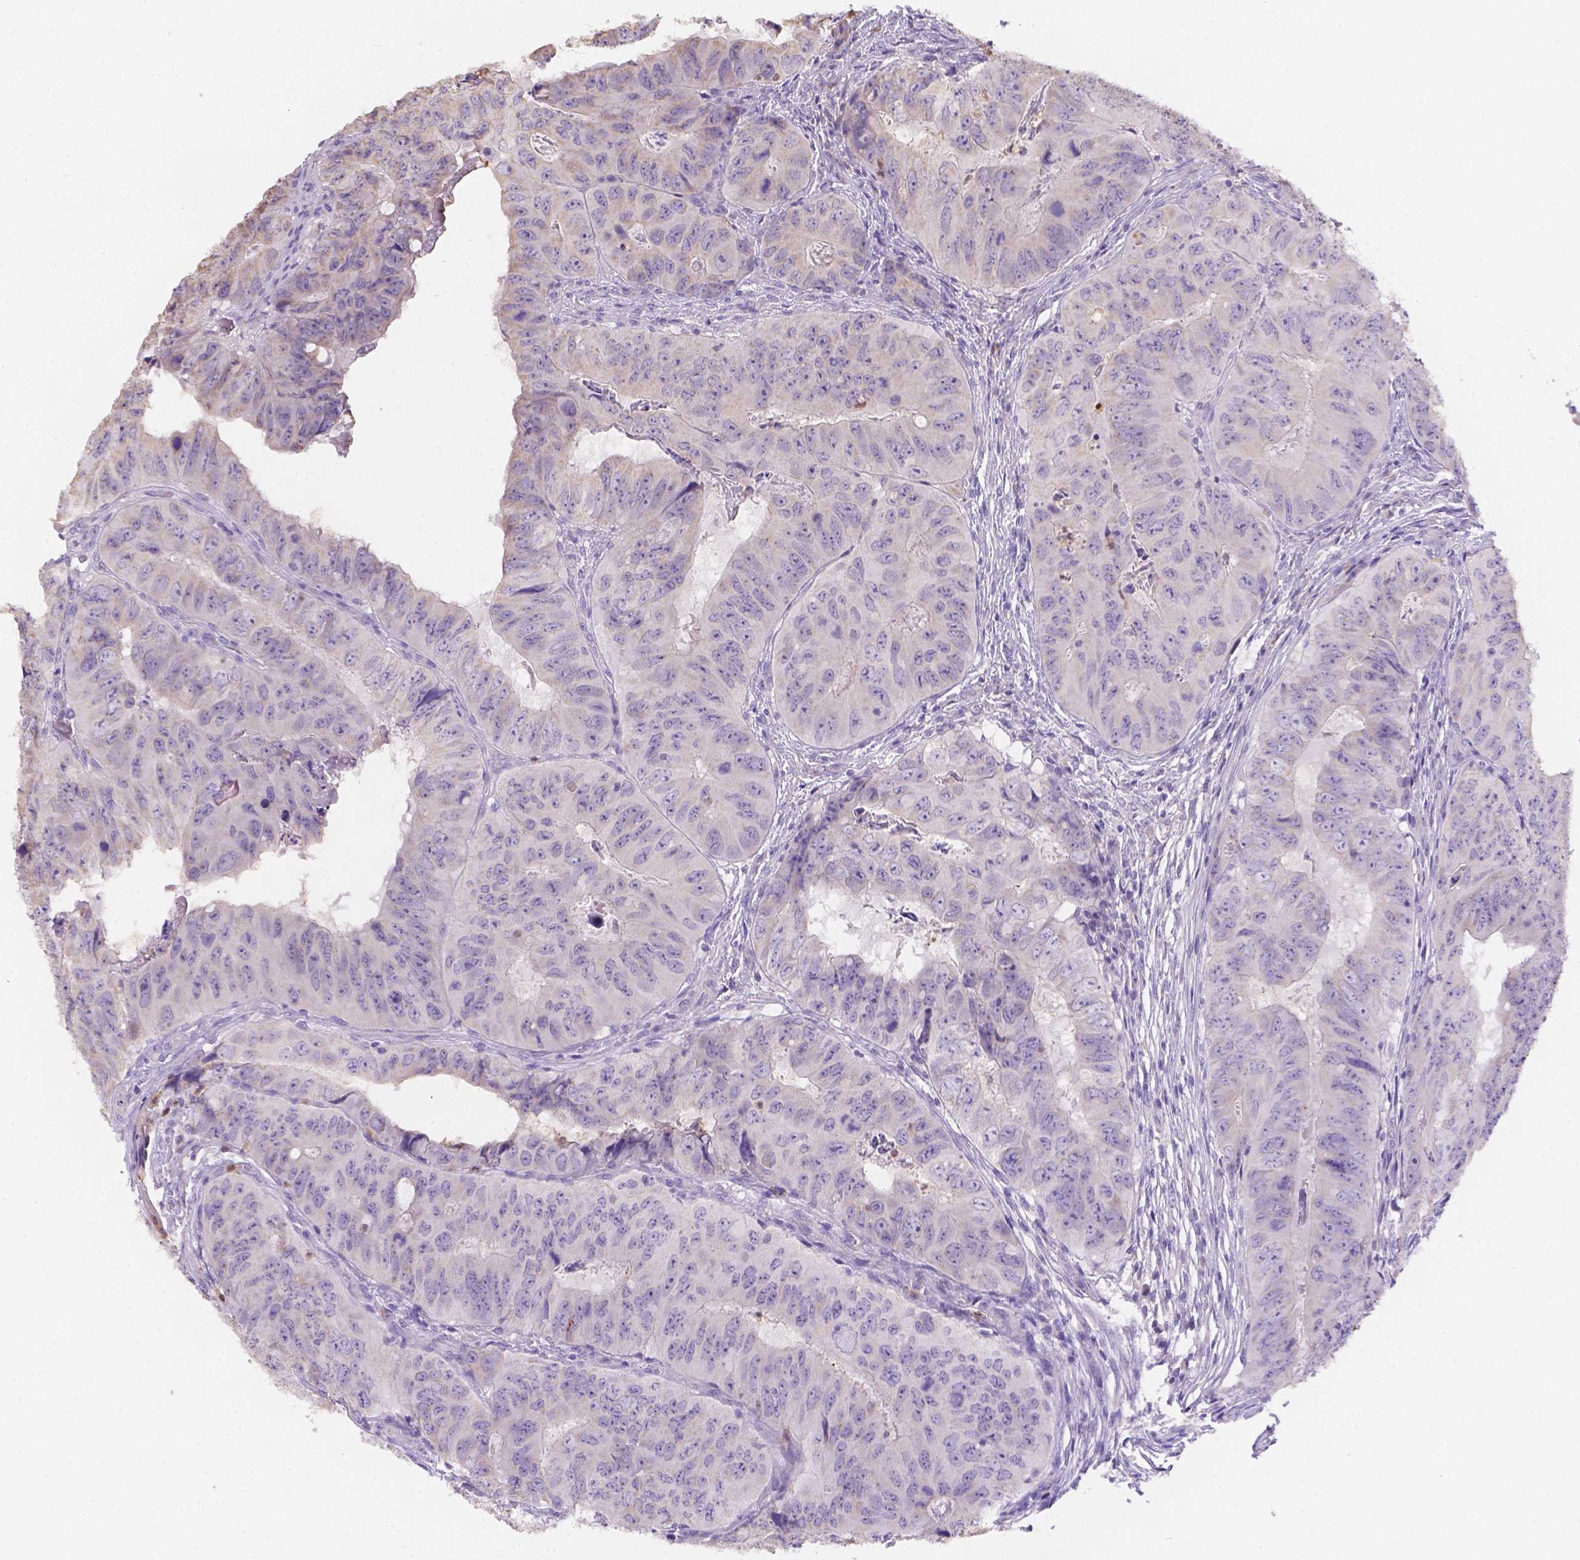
{"staining": {"intensity": "negative", "quantity": "none", "location": "none"}, "tissue": "colorectal cancer", "cell_type": "Tumor cells", "image_type": "cancer", "snomed": [{"axis": "morphology", "description": "Adenocarcinoma, NOS"}, {"axis": "topography", "description": "Colon"}], "caption": "IHC of human adenocarcinoma (colorectal) exhibits no staining in tumor cells.", "gene": "NXPE2", "patient": {"sex": "male", "age": 79}}